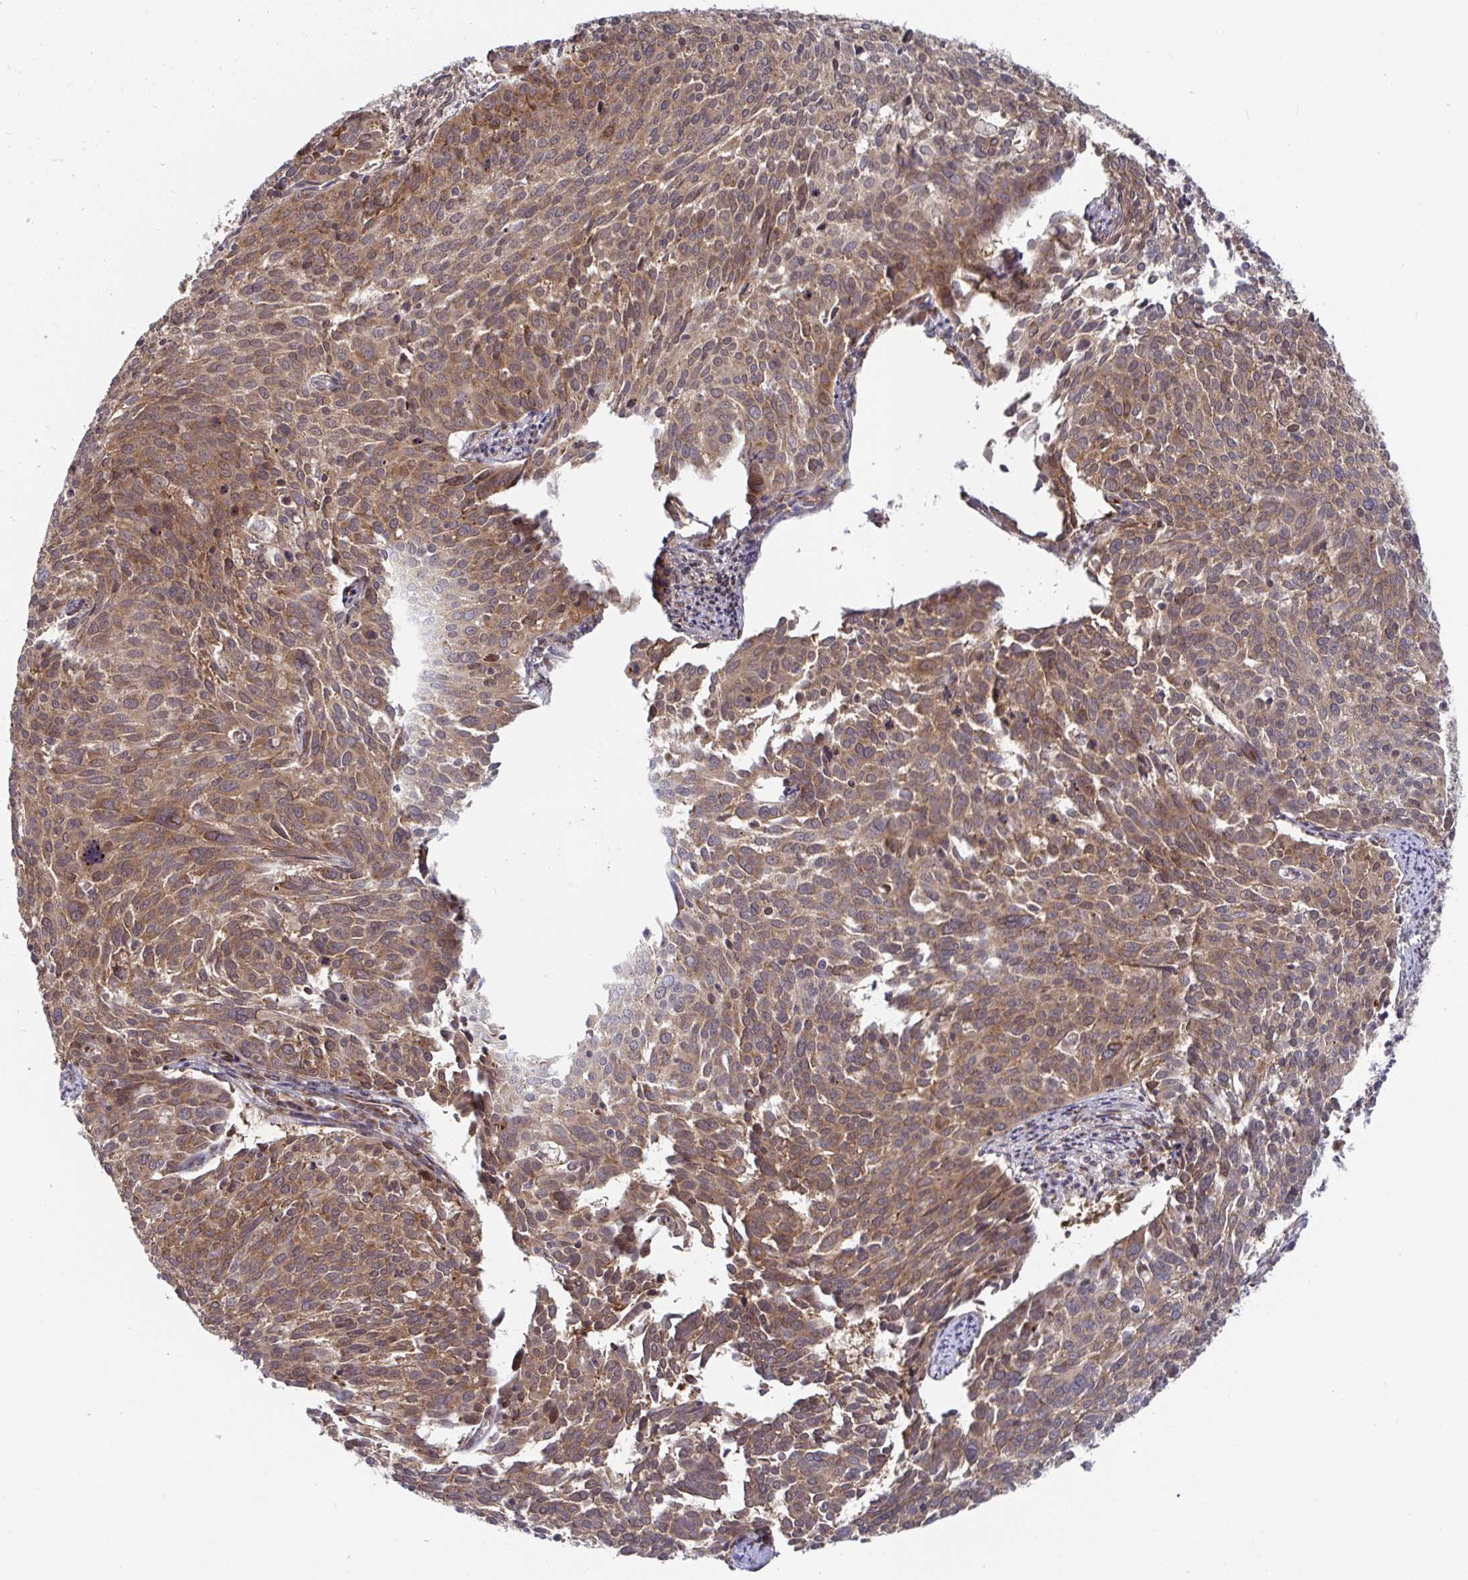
{"staining": {"intensity": "moderate", "quantity": ">75%", "location": "cytoplasmic/membranous"}, "tissue": "cervical cancer", "cell_type": "Tumor cells", "image_type": "cancer", "snomed": [{"axis": "morphology", "description": "Squamous cell carcinoma, NOS"}, {"axis": "topography", "description": "Cervix"}], "caption": "IHC photomicrograph of human cervical cancer (squamous cell carcinoma) stained for a protein (brown), which reveals medium levels of moderate cytoplasmic/membranous staining in approximately >75% of tumor cells.", "gene": "ATP5MJ", "patient": {"sex": "female", "age": 39}}